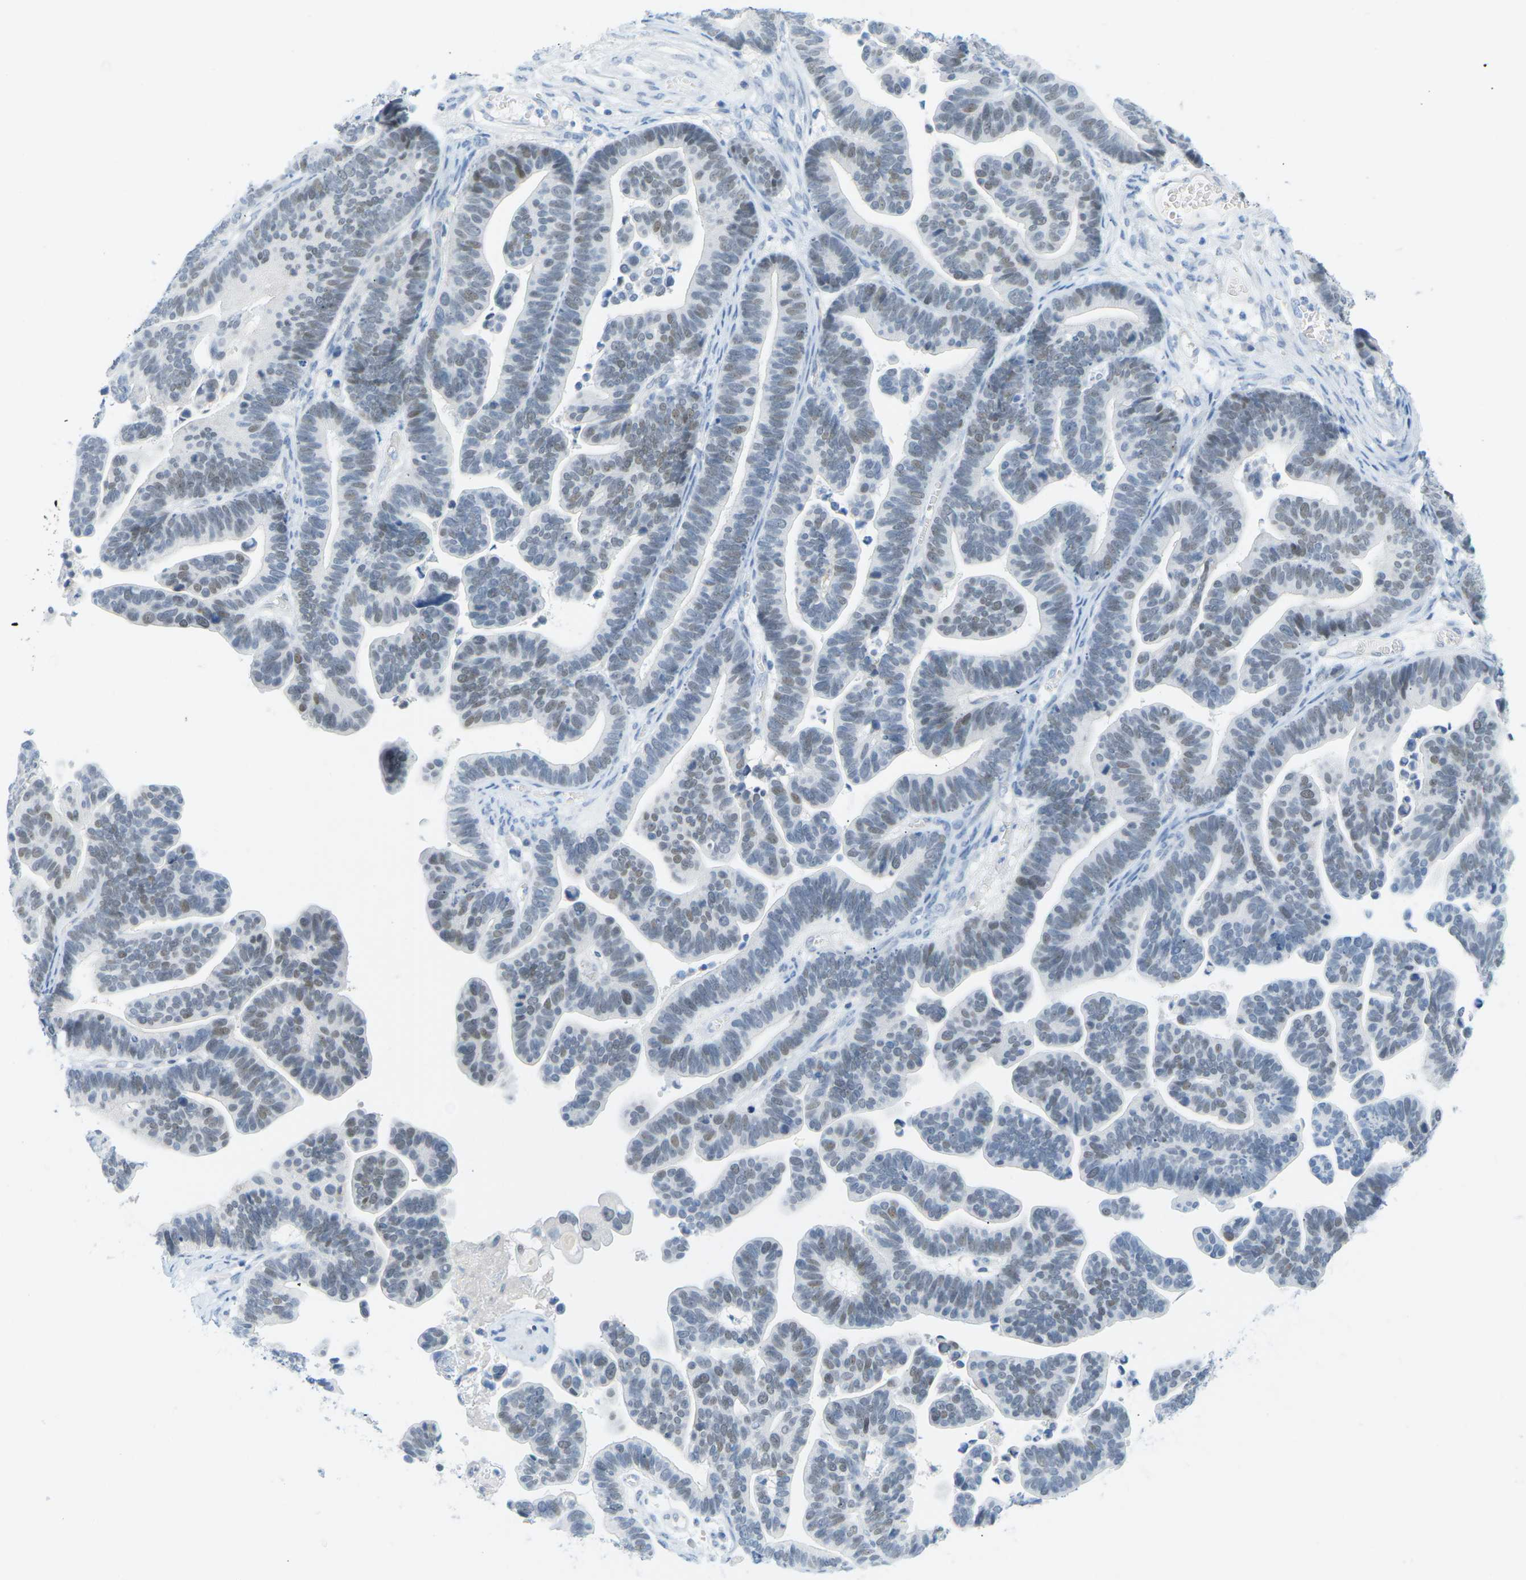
{"staining": {"intensity": "moderate", "quantity": "<25%", "location": "nuclear"}, "tissue": "ovarian cancer", "cell_type": "Tumor cells", "image_type": "cancer", "snomed": [{"axis": "morphology", "description": "Cystadenocarcinoma, serous, NOS"}, {"axis": "topography", "description": "Ovary"}], "caption": "Moderate nuclear positivity for a protein is appreciated in about <25% of tumor cells of ovarian cancer (serous cystadenocarcinoma) using immunohistochemistry.", "gene": "HLTF", "patient": {"sex": "female", "age": 56}}